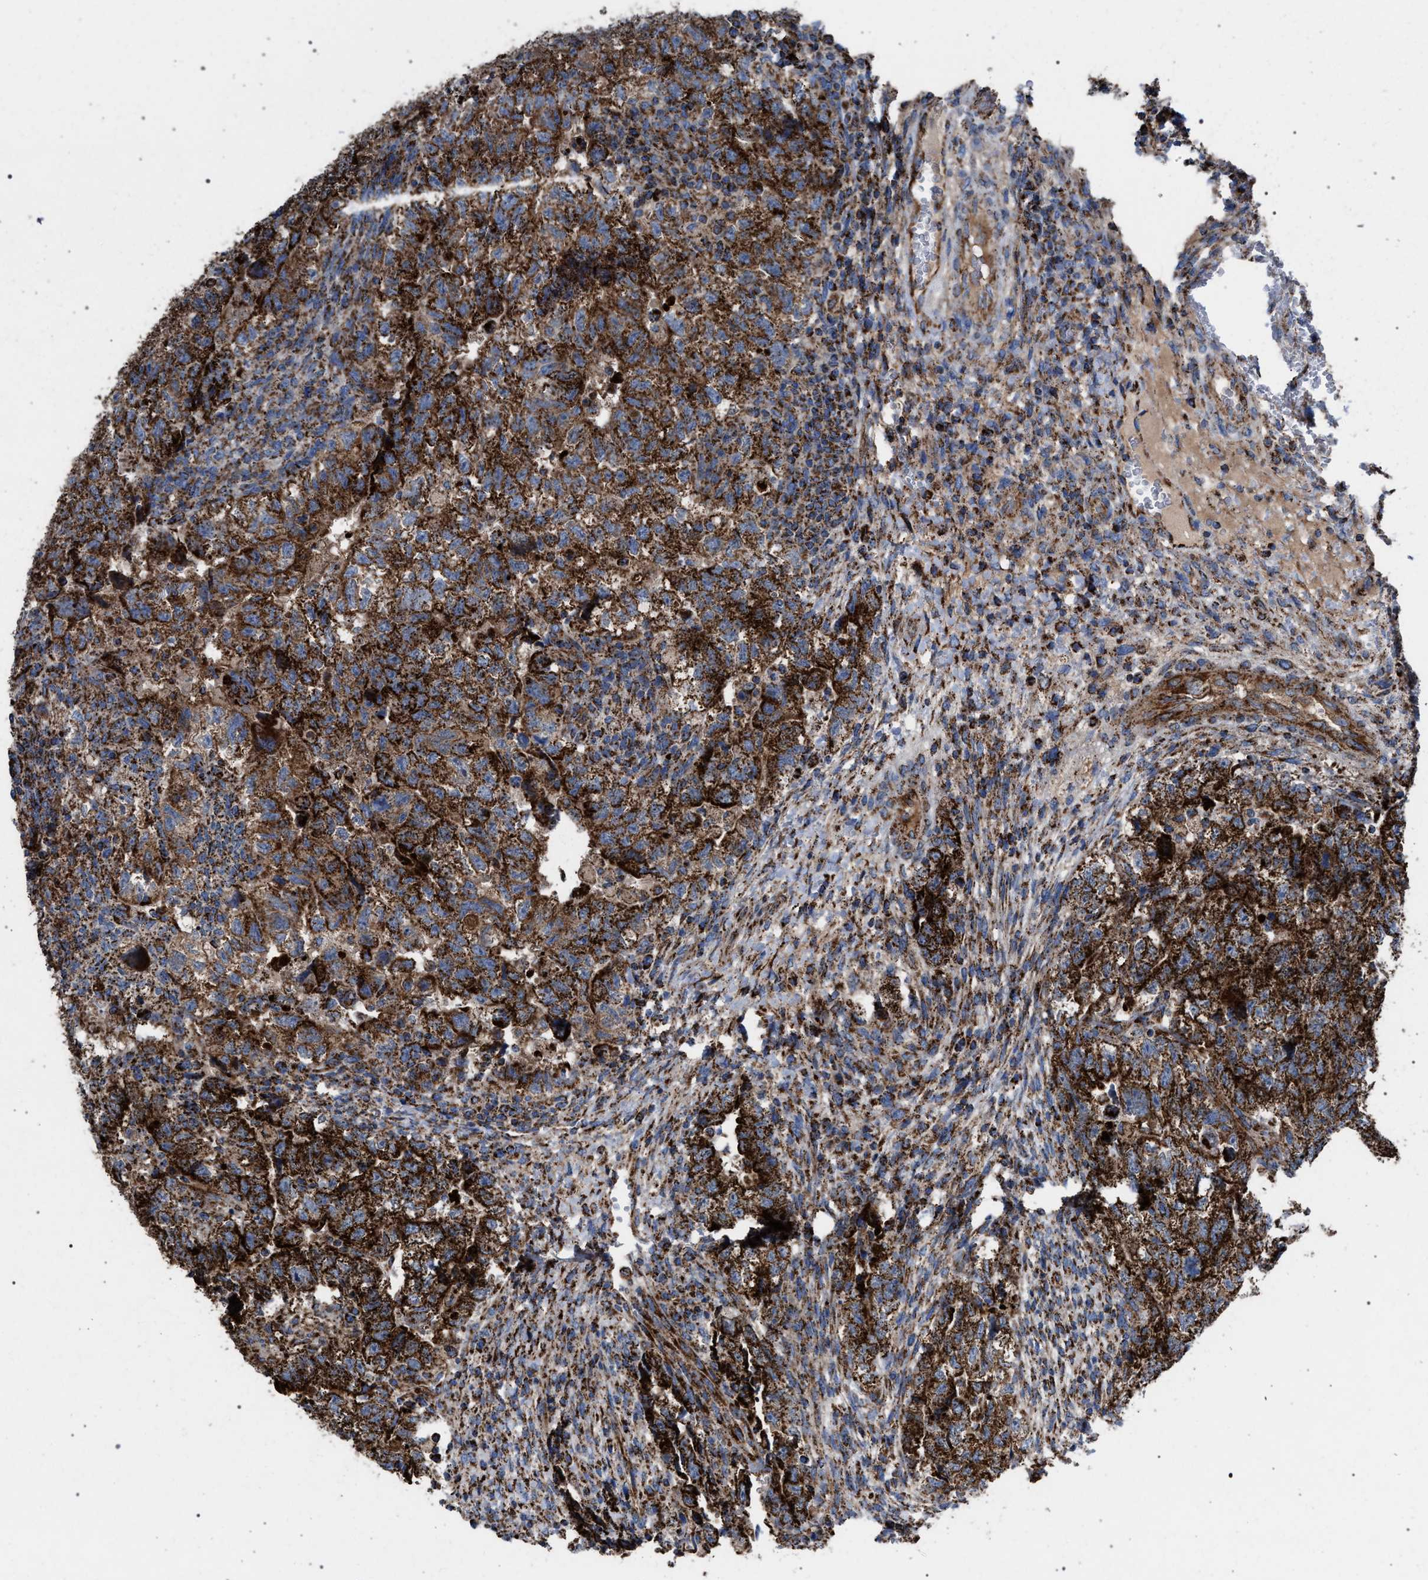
{"staining": {"intensity": "strong", "quantity": ">75%", "location": "cytoplasmic/membranous"}, "tissue": "testis cancer", "cell_type": "Tumor cells", "image_type": "cancer", "snomed": [{"axis": "morphology", "description": "Carcinoma, Embryonal, NOS"}, {"axis": "topography", "description": "Testis"}], "caption": "This photomicrograph displays immunohistochemistry (IHC) staining of human testis embryonal carcinoma, with high strong cytoplasmic/membranous staining in approximately >75% of tumor cells.", "gene": "VPS13A", "patient": {"sex": "male", "age": 36}}